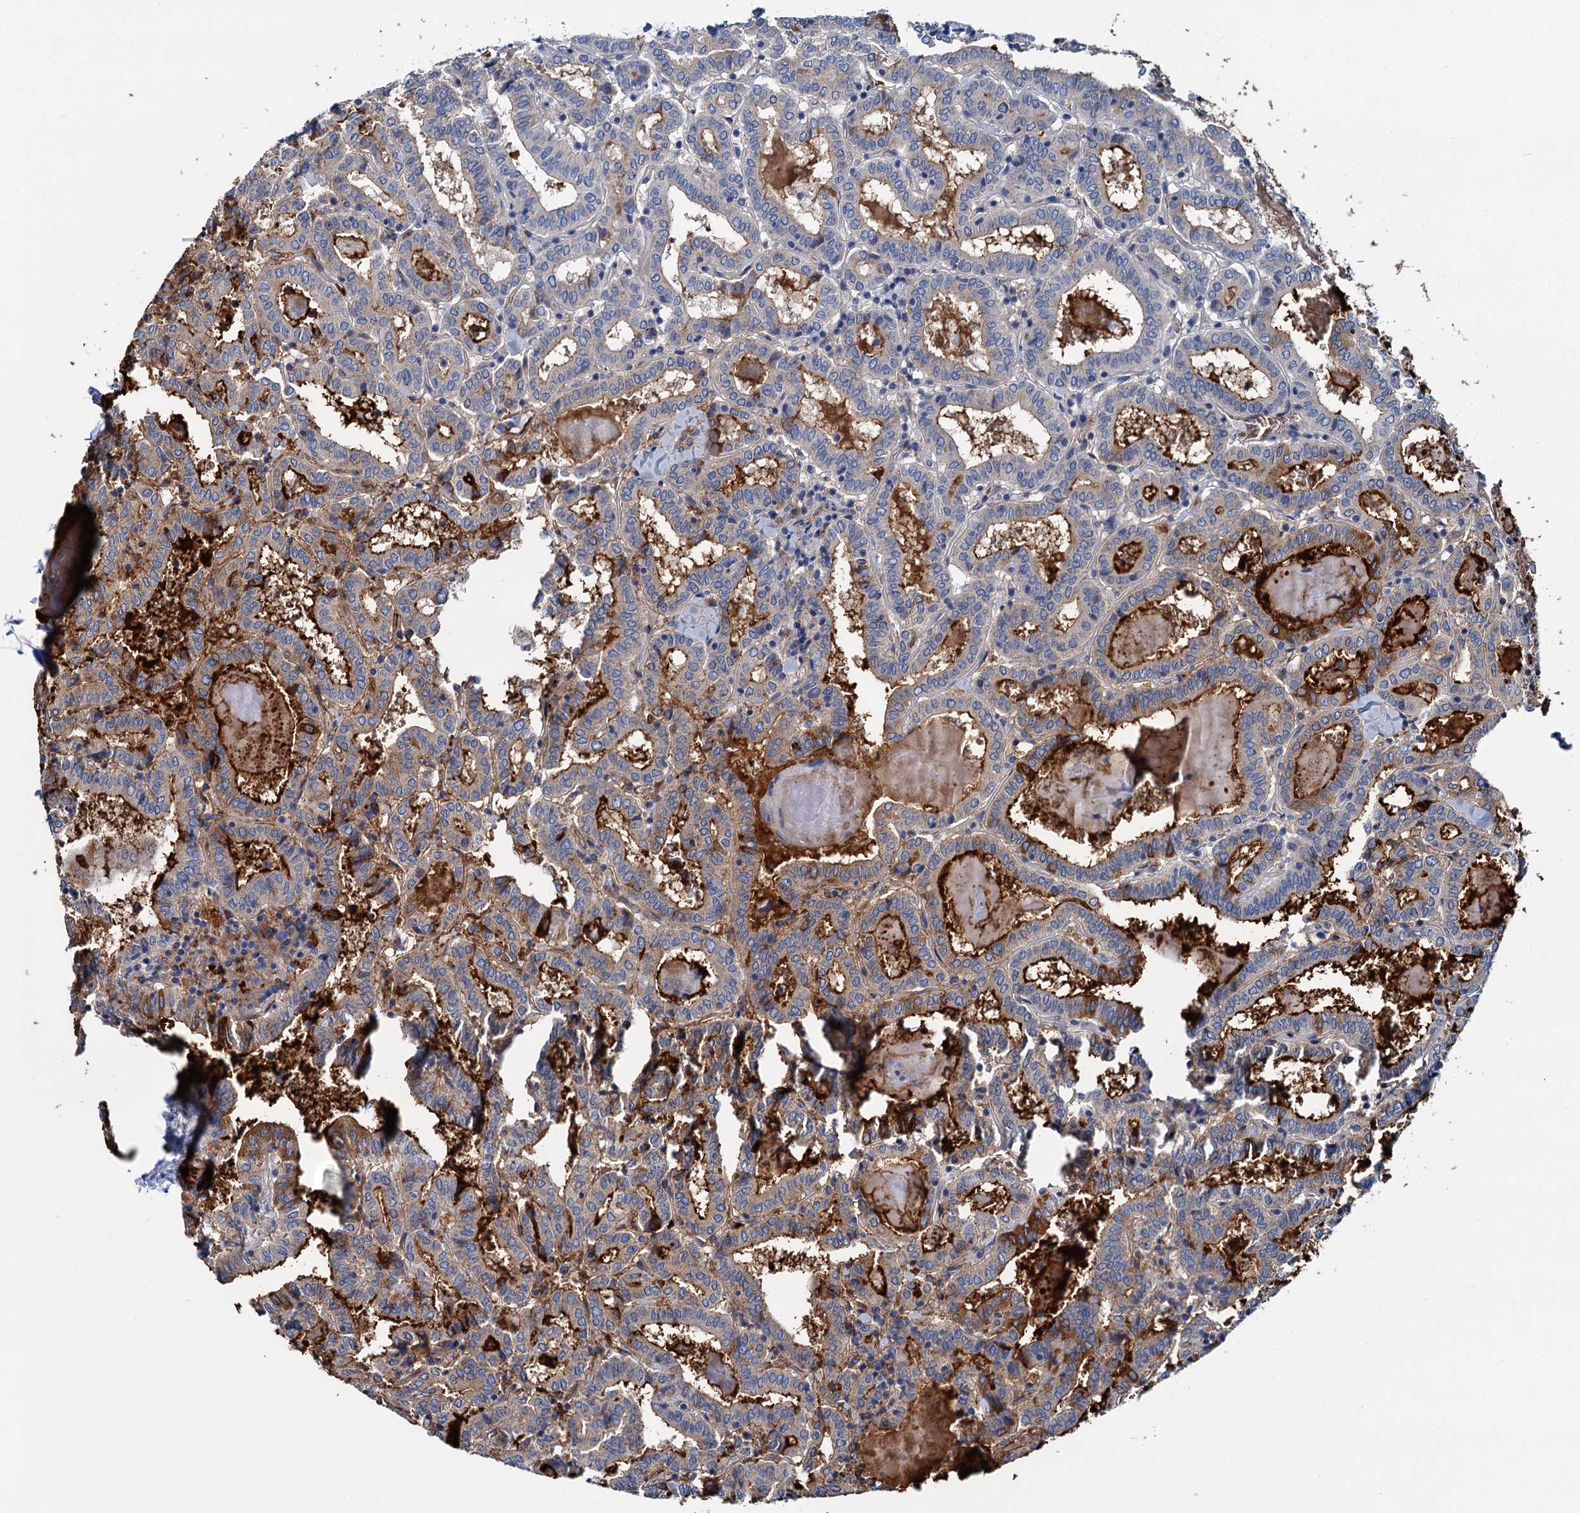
{"staining": {"intensity": "moderate", "quantity": "25%-75%", "location": "cytoplasmic/membranous"}, "tissue": "thyroid cancer", "cell_type": "Tumor cells", "image_type": "cancer", "snomed": [{"axis": "morphology", "description": "Papillary adenocarcinoma, NOS"}, {"axis": "topography", "description": "Thyroid gland"}], "caption": "Thyroid papillary adenocarcinoma stained for a protein exhibits moderate cytoplasmic/membranous positivity in tumor cells. (DAB IHC, brown staining for protein, blue staining for nuclei).", "gene": "ATG2A", "patient": {"sex": "female", "age": 72}}